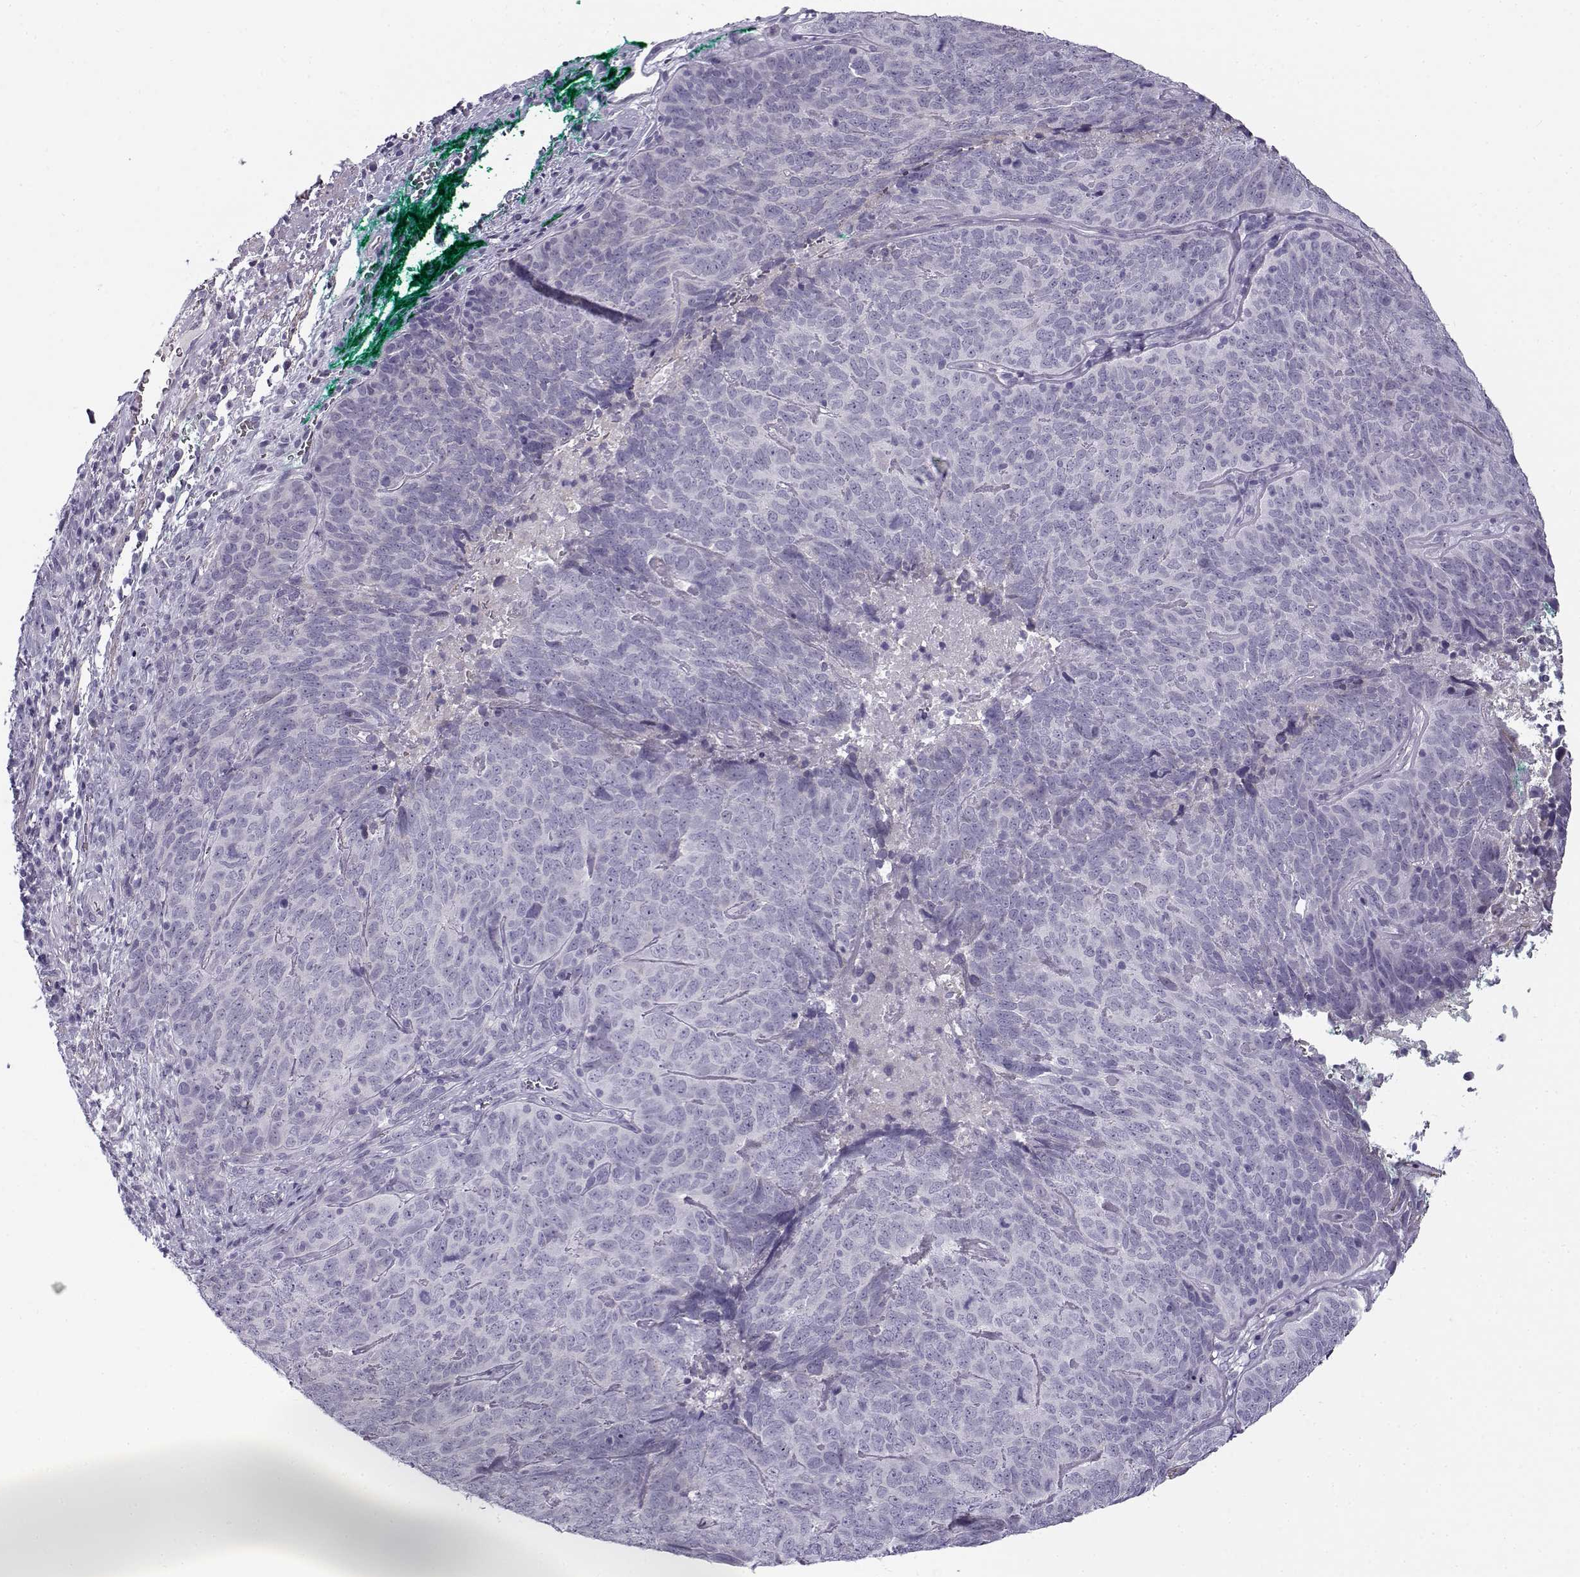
{"staining": {"intensity": "negative", "quantity": "none", "location": "none"}, "tissue": "skin cancer", "cell_type": "Tumor cells", "image_type": "cancer", "snomed": [{"axis": "morphology", "description": "Squamous cell carcinoma, NOS"}, {"axis": "topography", "description": "Skin"}, {"axis": "topography", "description": "Anal"}], "caption": "Squamous cell carcinoma (skin) stained for a protein using IHC exhibits no staining tumor cells.", "gene": "GTSF1L", "patient": {"sex": "female", "age": 51}}